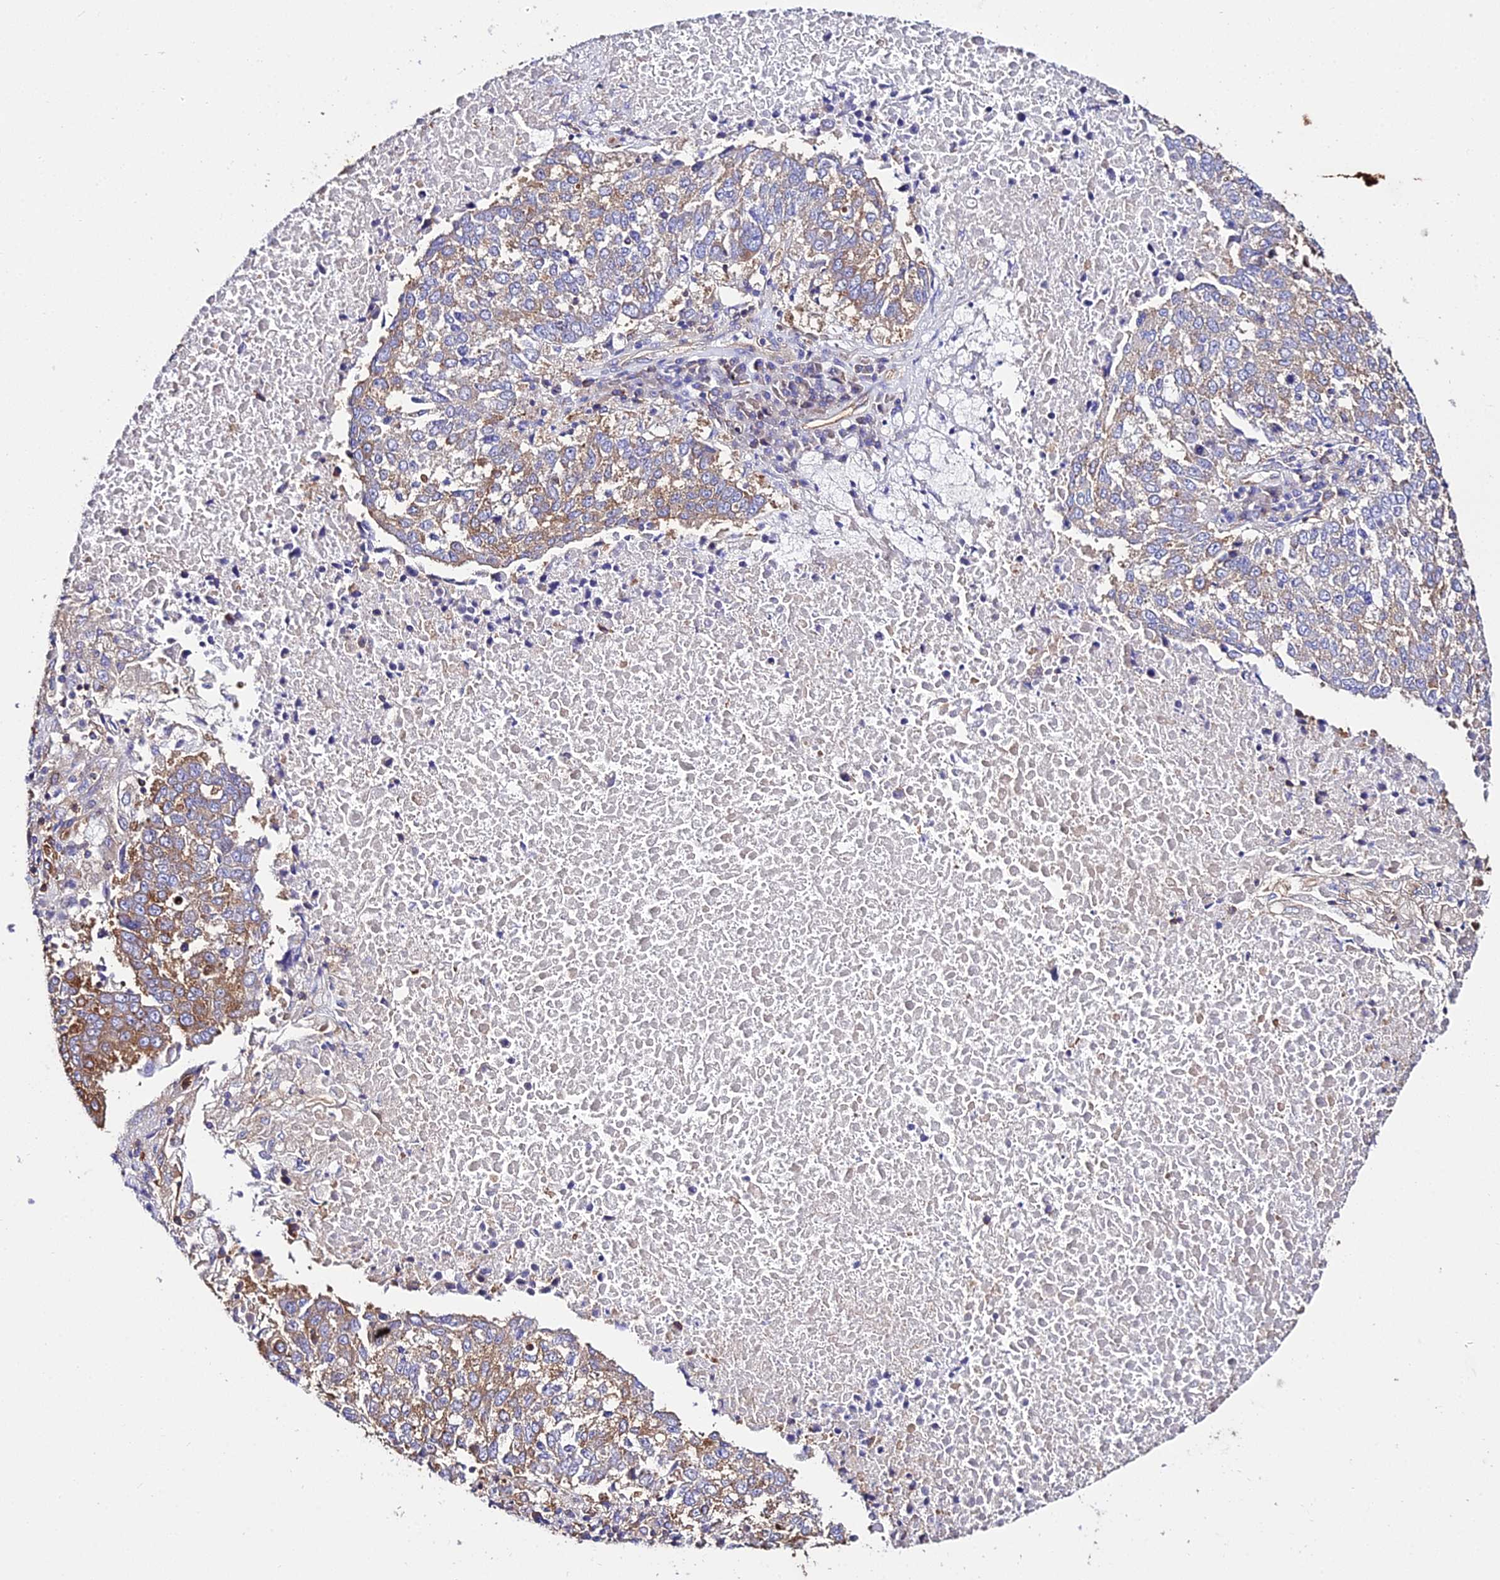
{"staining": {"intensity": "moderate", "quantity": "<25%", "location": "cytoplasmic/membranous"}, "tissue": "lung cancer", "cell_type": "Tumor cells", "image_type": "cancer", "snomed": [{"axis": "morphology", "description": "Squamous cell carcinoma, NOS"}, {"axis": "topography", "description": "Lung"}], "caption": "This micrograph demonstrates immunohistochemistry (IHC) staining of lung squamous cell carcinoma, with low moderate cytoplasmic/membranous staining in approximately <25% of tumor cells.", "gene": "TUBA3D", "patient": {"sex": "male", "age": 73}}